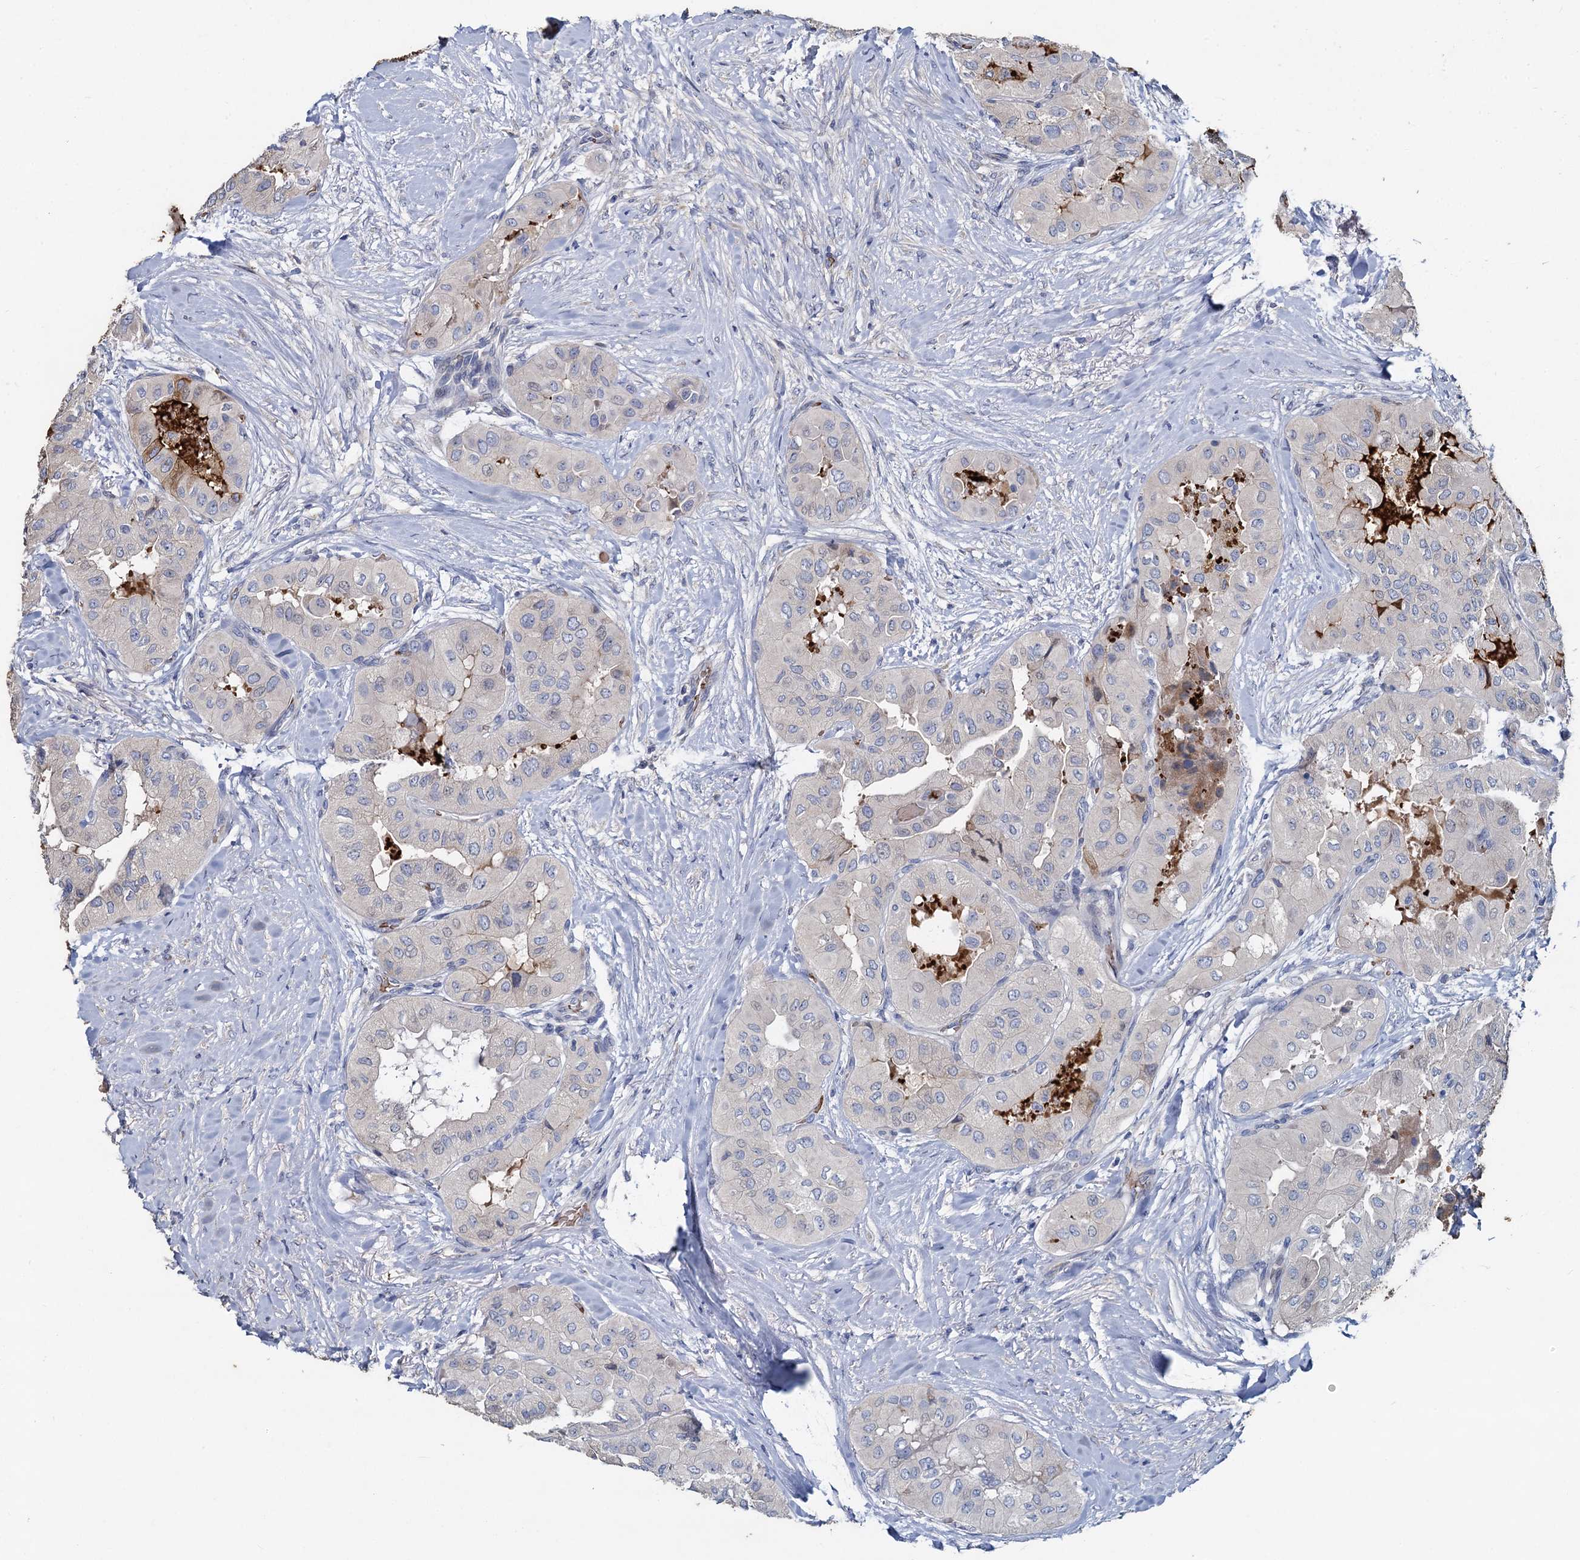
{"staining": {"intensity": "weak", "quantity": "<25%", "location": "cytoplasmic/membranous"}, "tissue": "thyroid cancer", "cell_type": "Tumor cells", "image_type": "cancer", "snomed": [{"axis": "morphology", "description": "Papillary adenocarcinoma, NOS"}, {"axis": "topography", "description": "Thyroid gland"}], "caption": "This is an immunohistochemistry (IHC) photomicrograph of human thyroid cancer (papillary adenocarcinoma). There is no staining in tumor cells.", "gene": "TCTN2", "patient": {"sex": "female", "age": 59}}